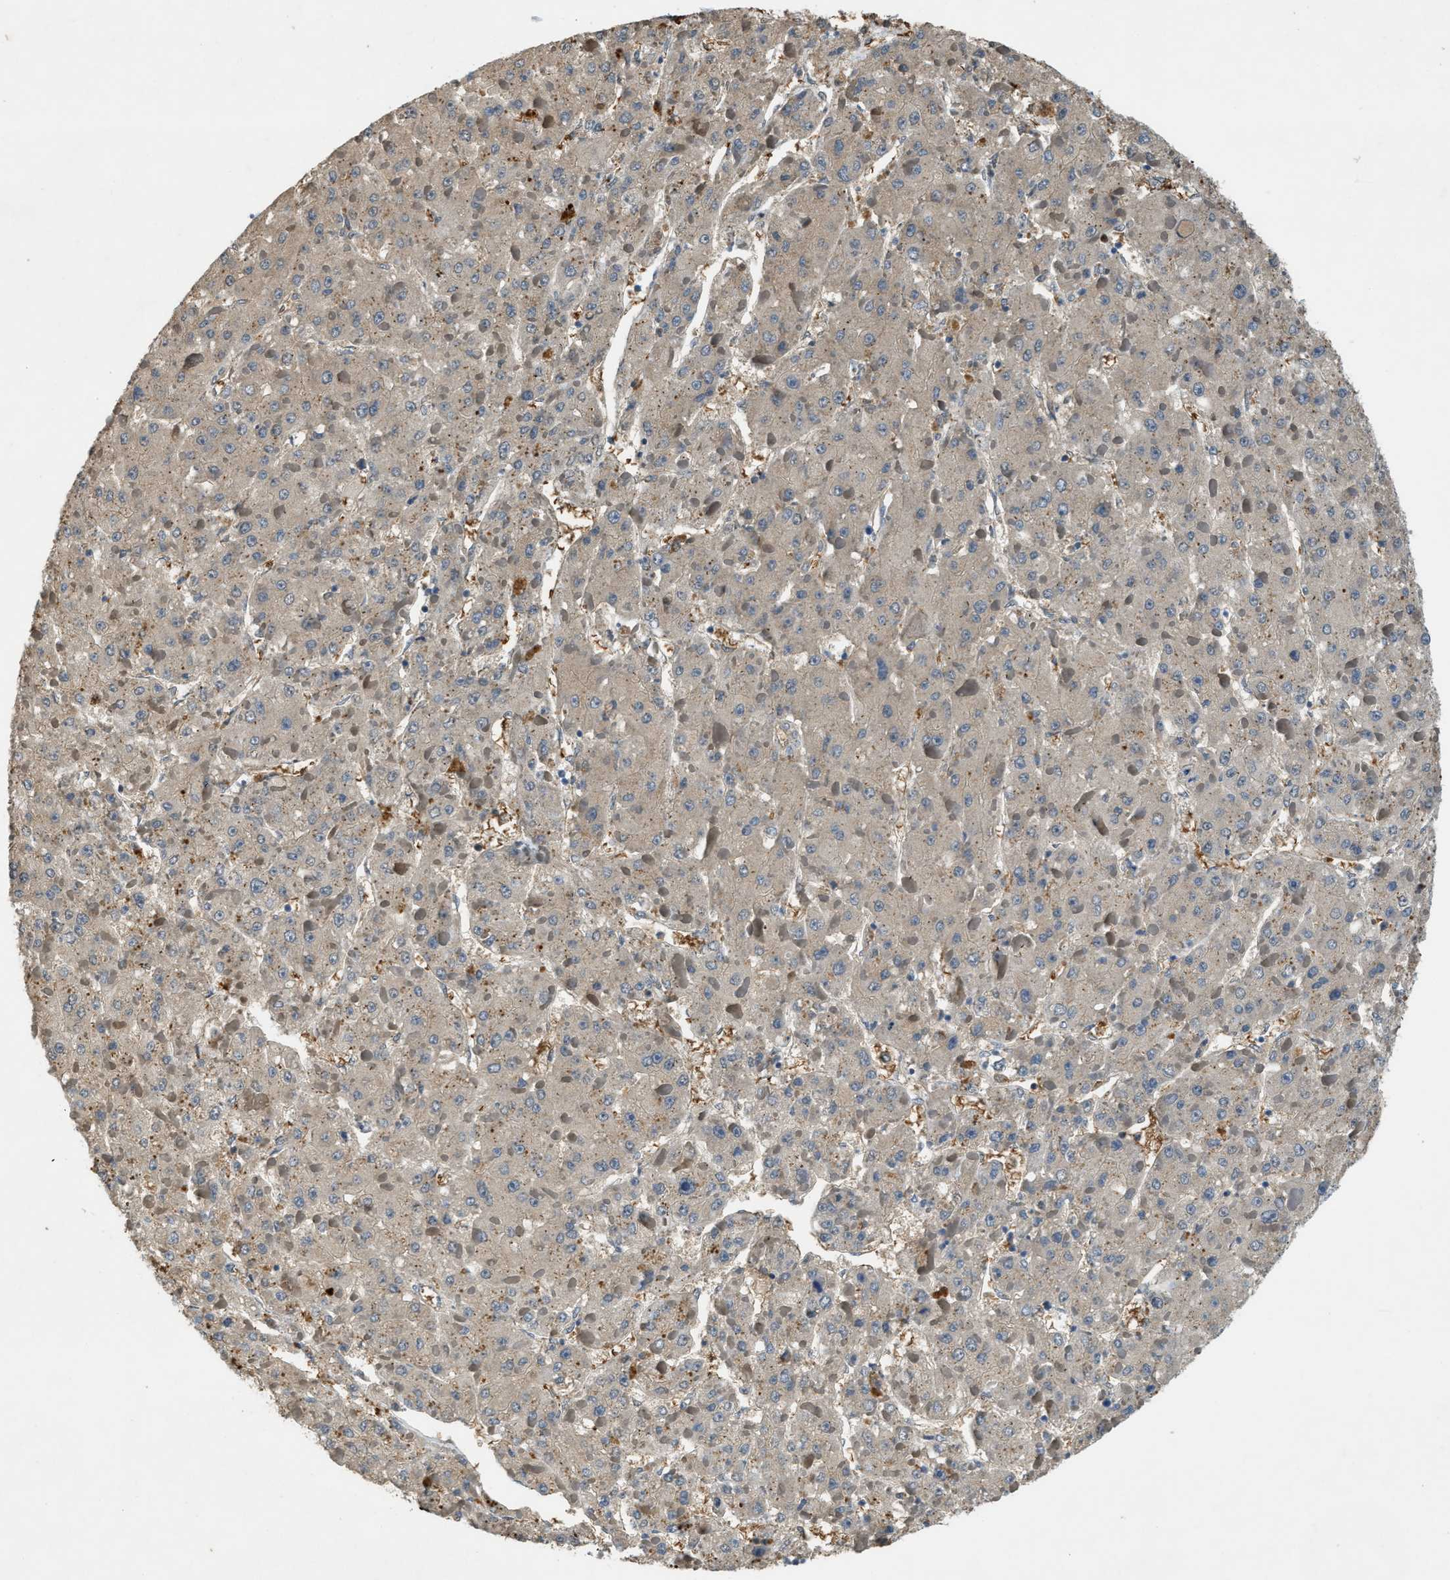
{"staining": {"intensity": "weak", "quantity": "<25%", "location": "cytoplasmic/membranous"}, "tissue": "liver cancer", "cell_type": "Tumor cells", "image_type": "cancer", "snomed": [{"axis": "morphology", "description": "Carcinoma, Hepatocellular, NOS"}, {"axis": "topography", "description": "Liver"}], "caption": "Tumor cells are negative for brown protein staining in hepatocellular carcinoma (liver).", "gene": "CFLAR", "patient": {"sex": "female", "age": 73}}